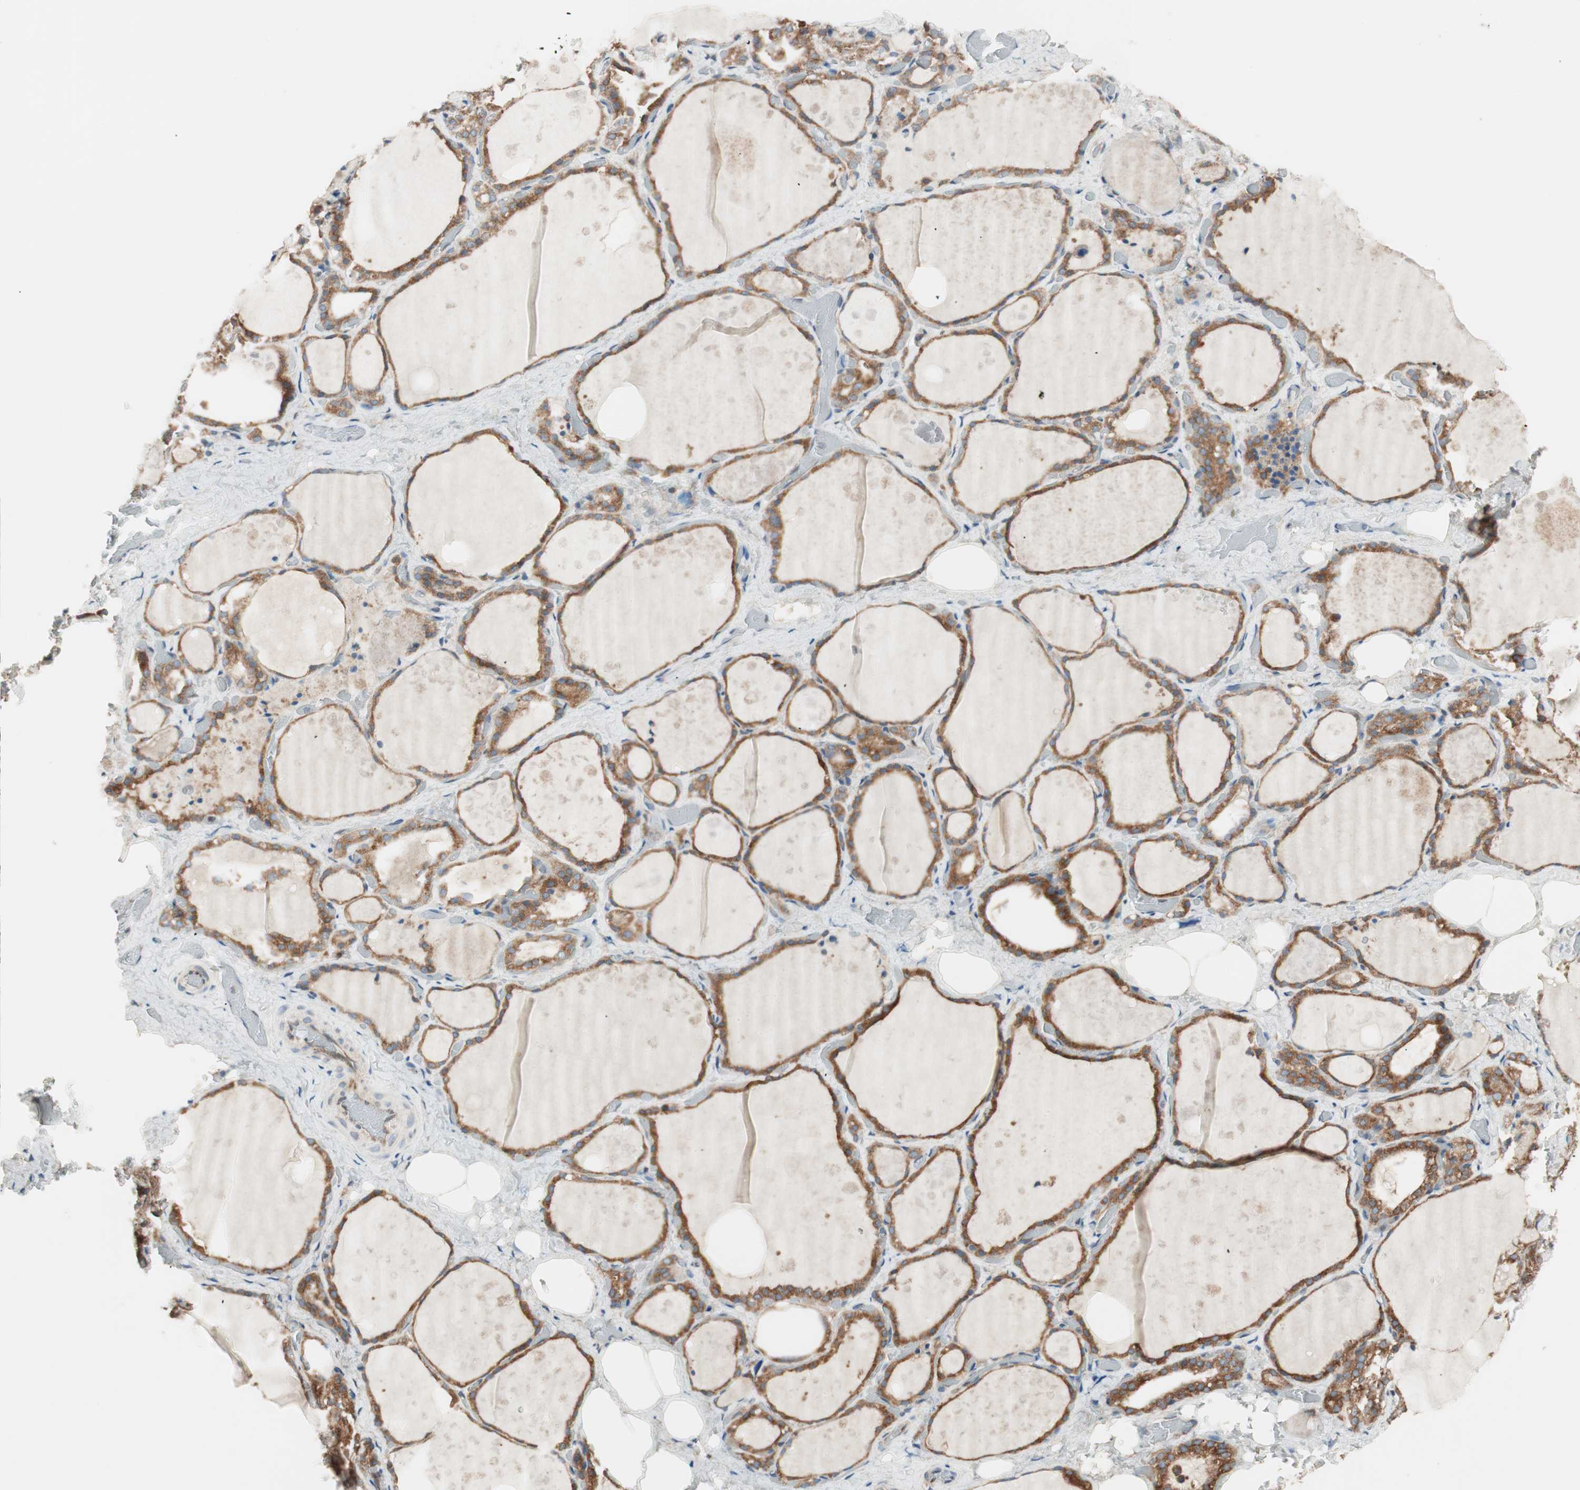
{"staining": {"intensity": "moderate", "quantity": ">75%", "location": "cytoplasmic/membranous"}, "tissue": "thyroid gland", "cell_type": "Glandular cells", "image_type": "normal", "snomed": [{"axis": "morphology", "description": "Normal tissue, NOS"}, {"axis": "topography", "description": "Thyroid gland"}], "caption": "IHC staining of benign thyroid gland, which demonstrates medium levels of moderate cytoplasmic/membranous positivity in about >75% of glandular cells indicating moderate cytoplasmic/membranous protein expression. The staining was performed using DAB (brown) for protein detection and nuclei were counterstained in hematoxylin (blue).", "gene": "RAB5A", "patient": {"sex": "male", "age": 61}}